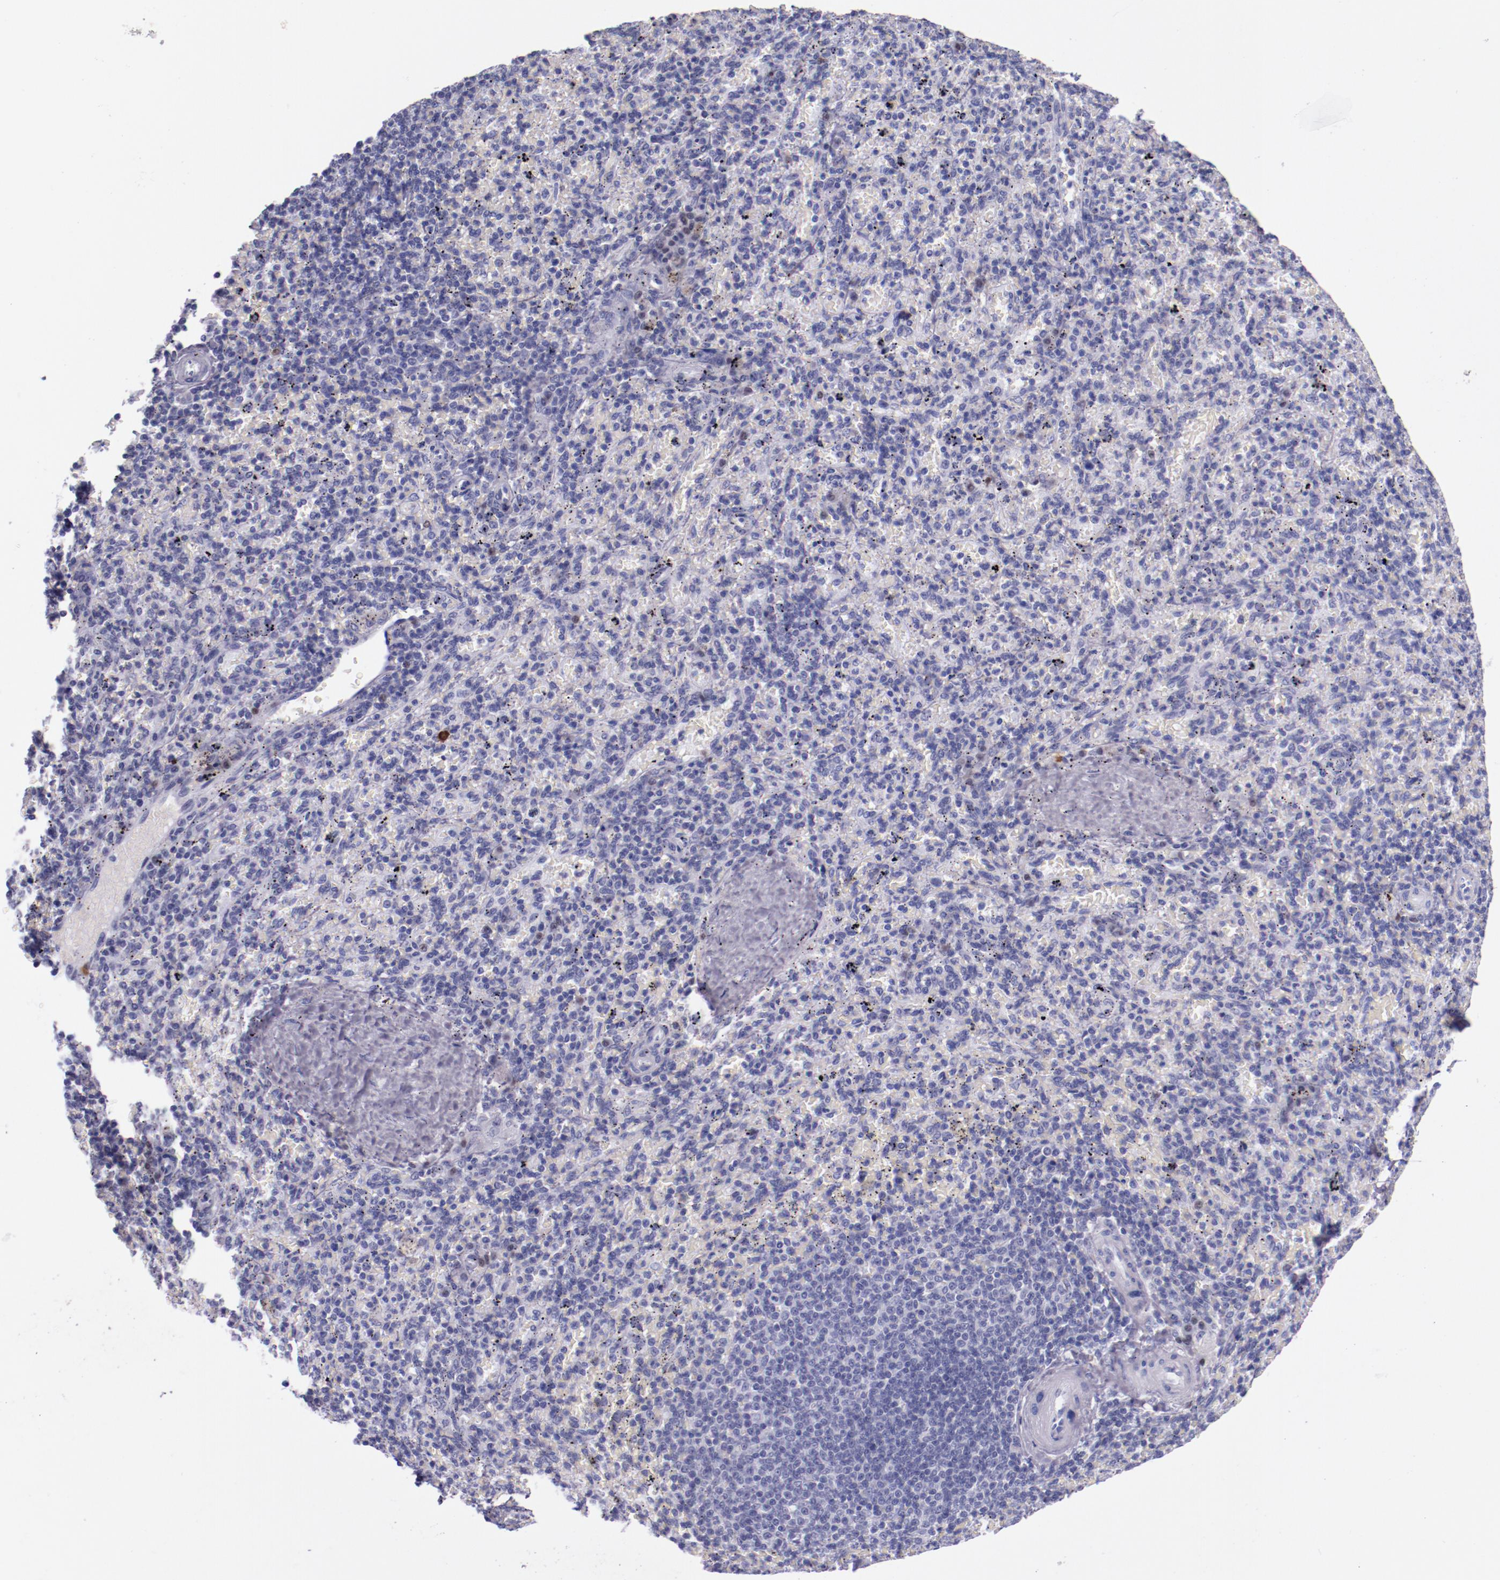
{"staining": {"intensity": "negative", "quantity": "none", "location": "none"}, "tissue": "spleen", "cell_type": "Cells in red pulp", "image_type": "normal", "snomed": [{"axis": "morphology", "description": "Normal tissue, NOS"}, {"axis": "topography", "description": "Spleen"}], "caption": "Immunohistochemistry (IHC) image of benign human spleen stained for a protein (brown), which shows no staining in cells in red pulp. (DAB (3,3'-diaminobenzidine) immunohistochemistry (IHC) visualized using brightfield microscopy, high magnification).", "gene": "IRF4", "patient": {"sex": "female", "age": 43}}